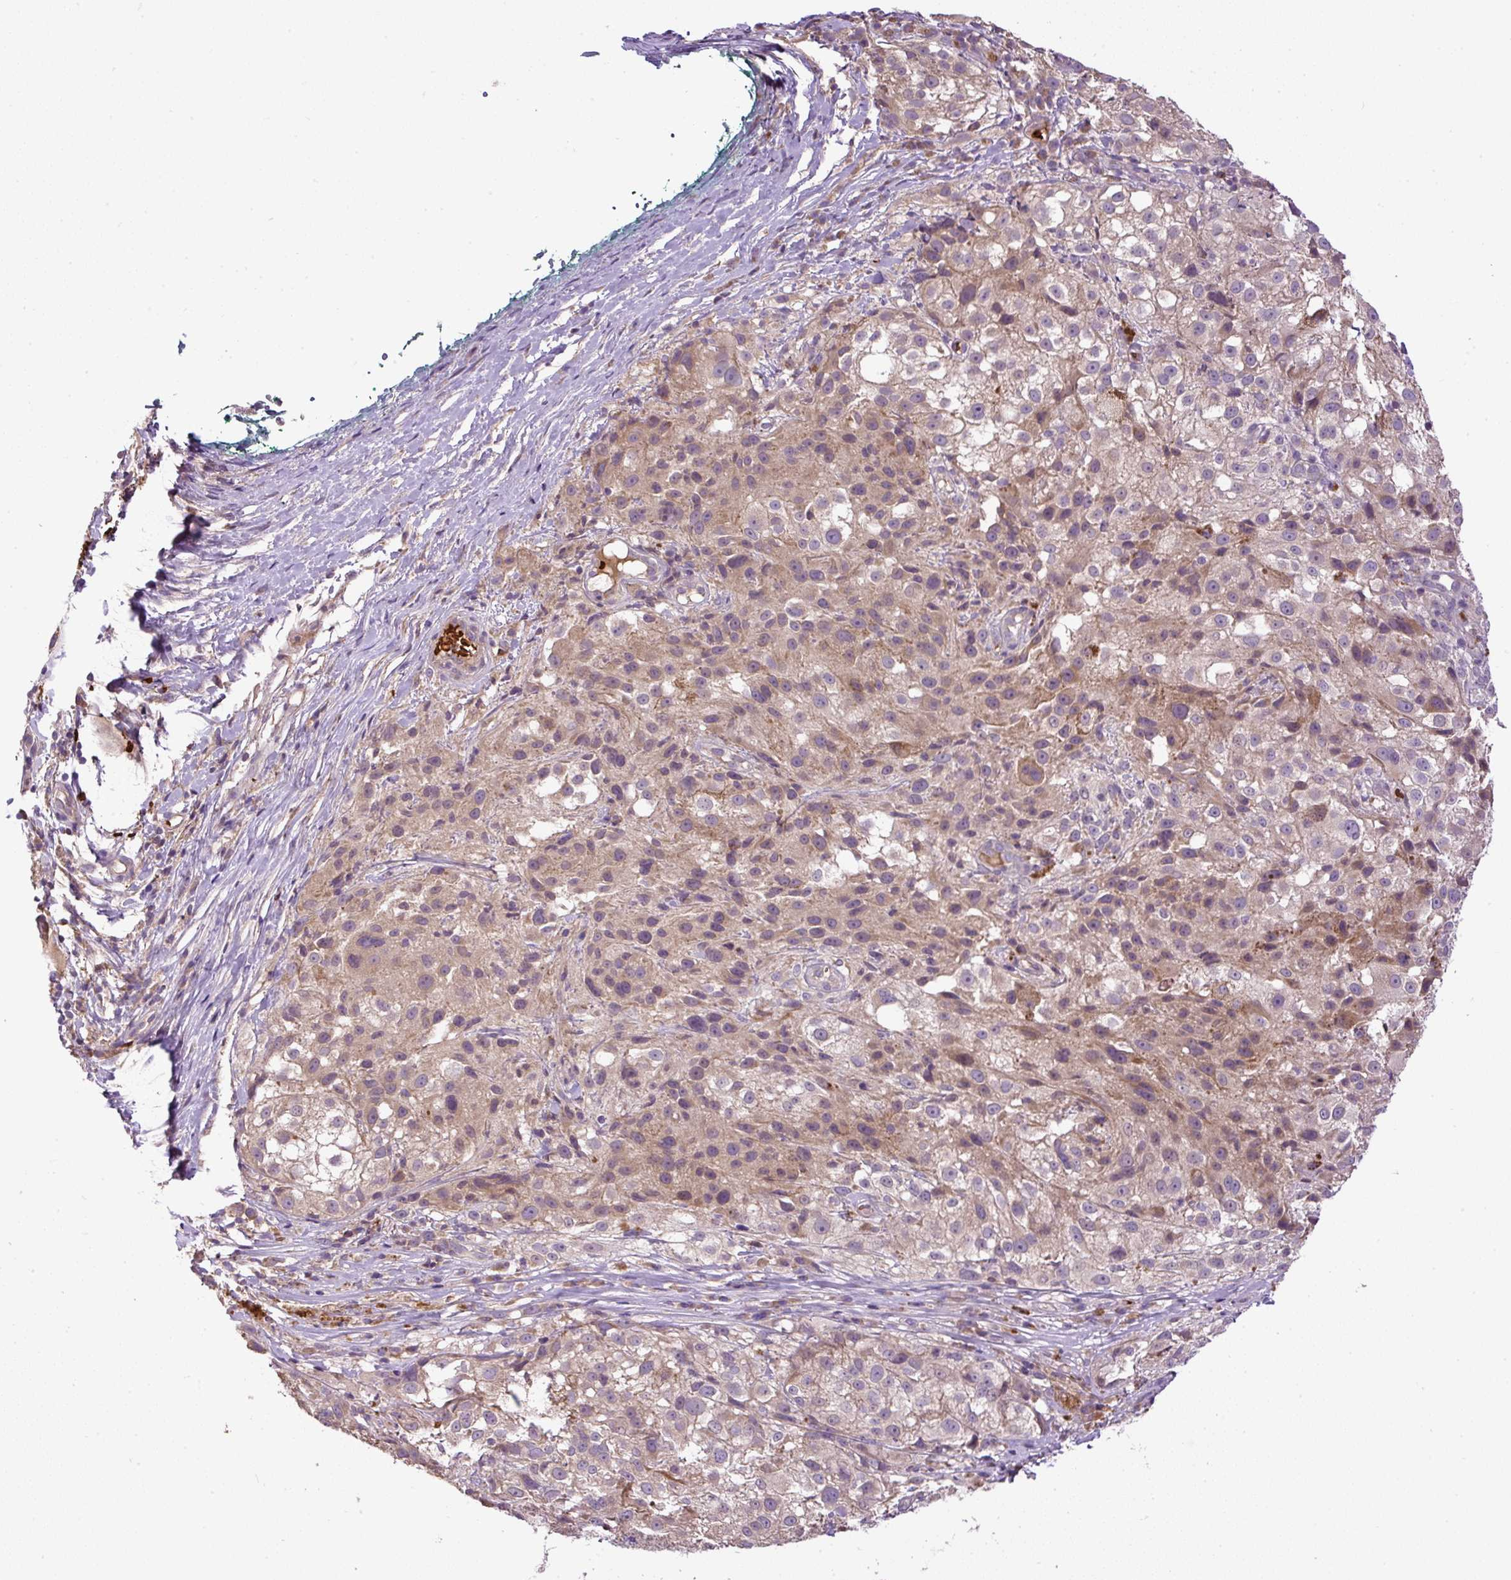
{"staining": {"intensity": "weak", "quantity": "25%-75%", "location": "cytoplasmic/membranous"}, "tissue": "melanoma", "cell_type": "Tumor cells", "image_type": "cancer", "snomed": [{"axis": "morphology", "description": "Necrosis, NOS"}, {"axis": "morphology", "description": "Malignant melanoma, NOS"}, {"axis": "topography", "description": "Skin"}], "caption": "Human malignant melanoma stained with a brown dye exhibits weak cytoplasmic/membranous positive positivity in about 25%-75% of tumor cells.", "gene": "CXCL13", "patient": {"sex": "female", "age": 87}}